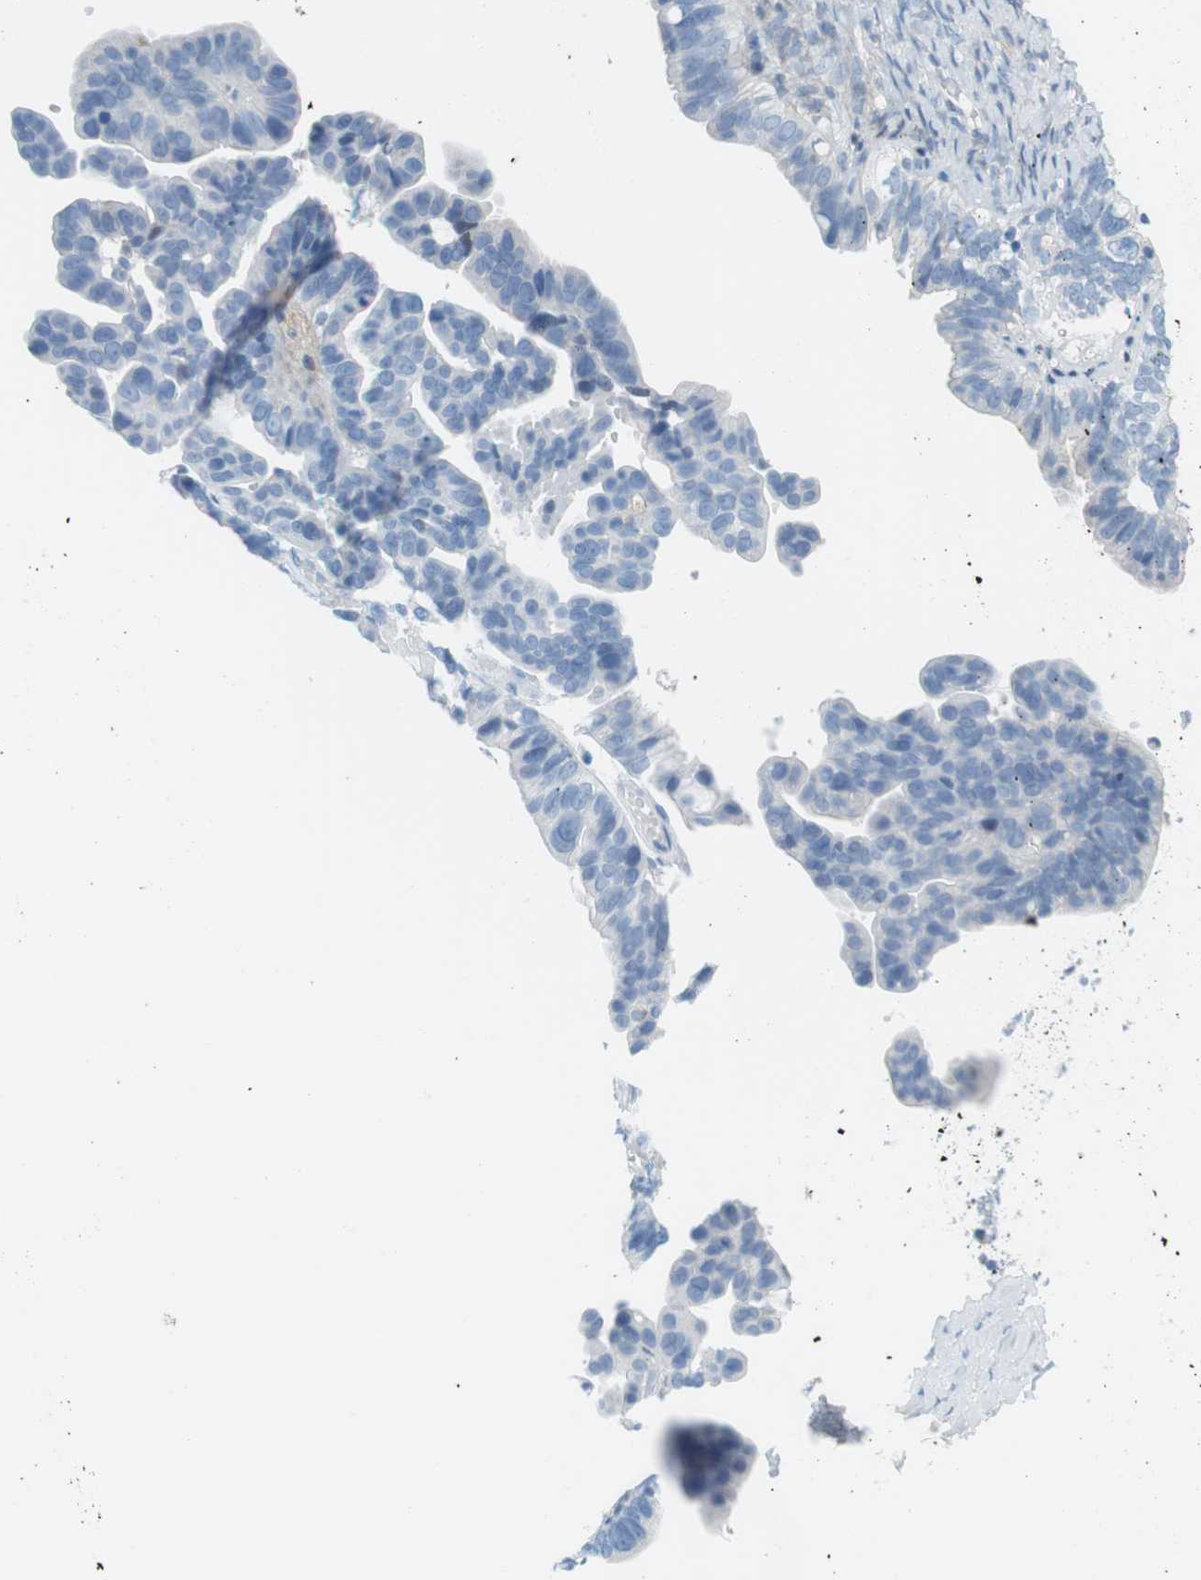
{"staining": {"intensity": "negative", "quantity": "none", "location": "none"}, "tissue": "ovarian cancer", "cell_type": "Tumor cells", "image_type": "cancer", "snomed": [{"axis": "morphology", "description": "Cystadenocarcinoma, serous, NOS"}, {"axis": "topography", "description": "Ovary"}], "caption": "Tumor cells show no significant protein expression in ovarian cancer.", "gene": "AZGP1", "patient": {"sex": "female", "age": 56}}